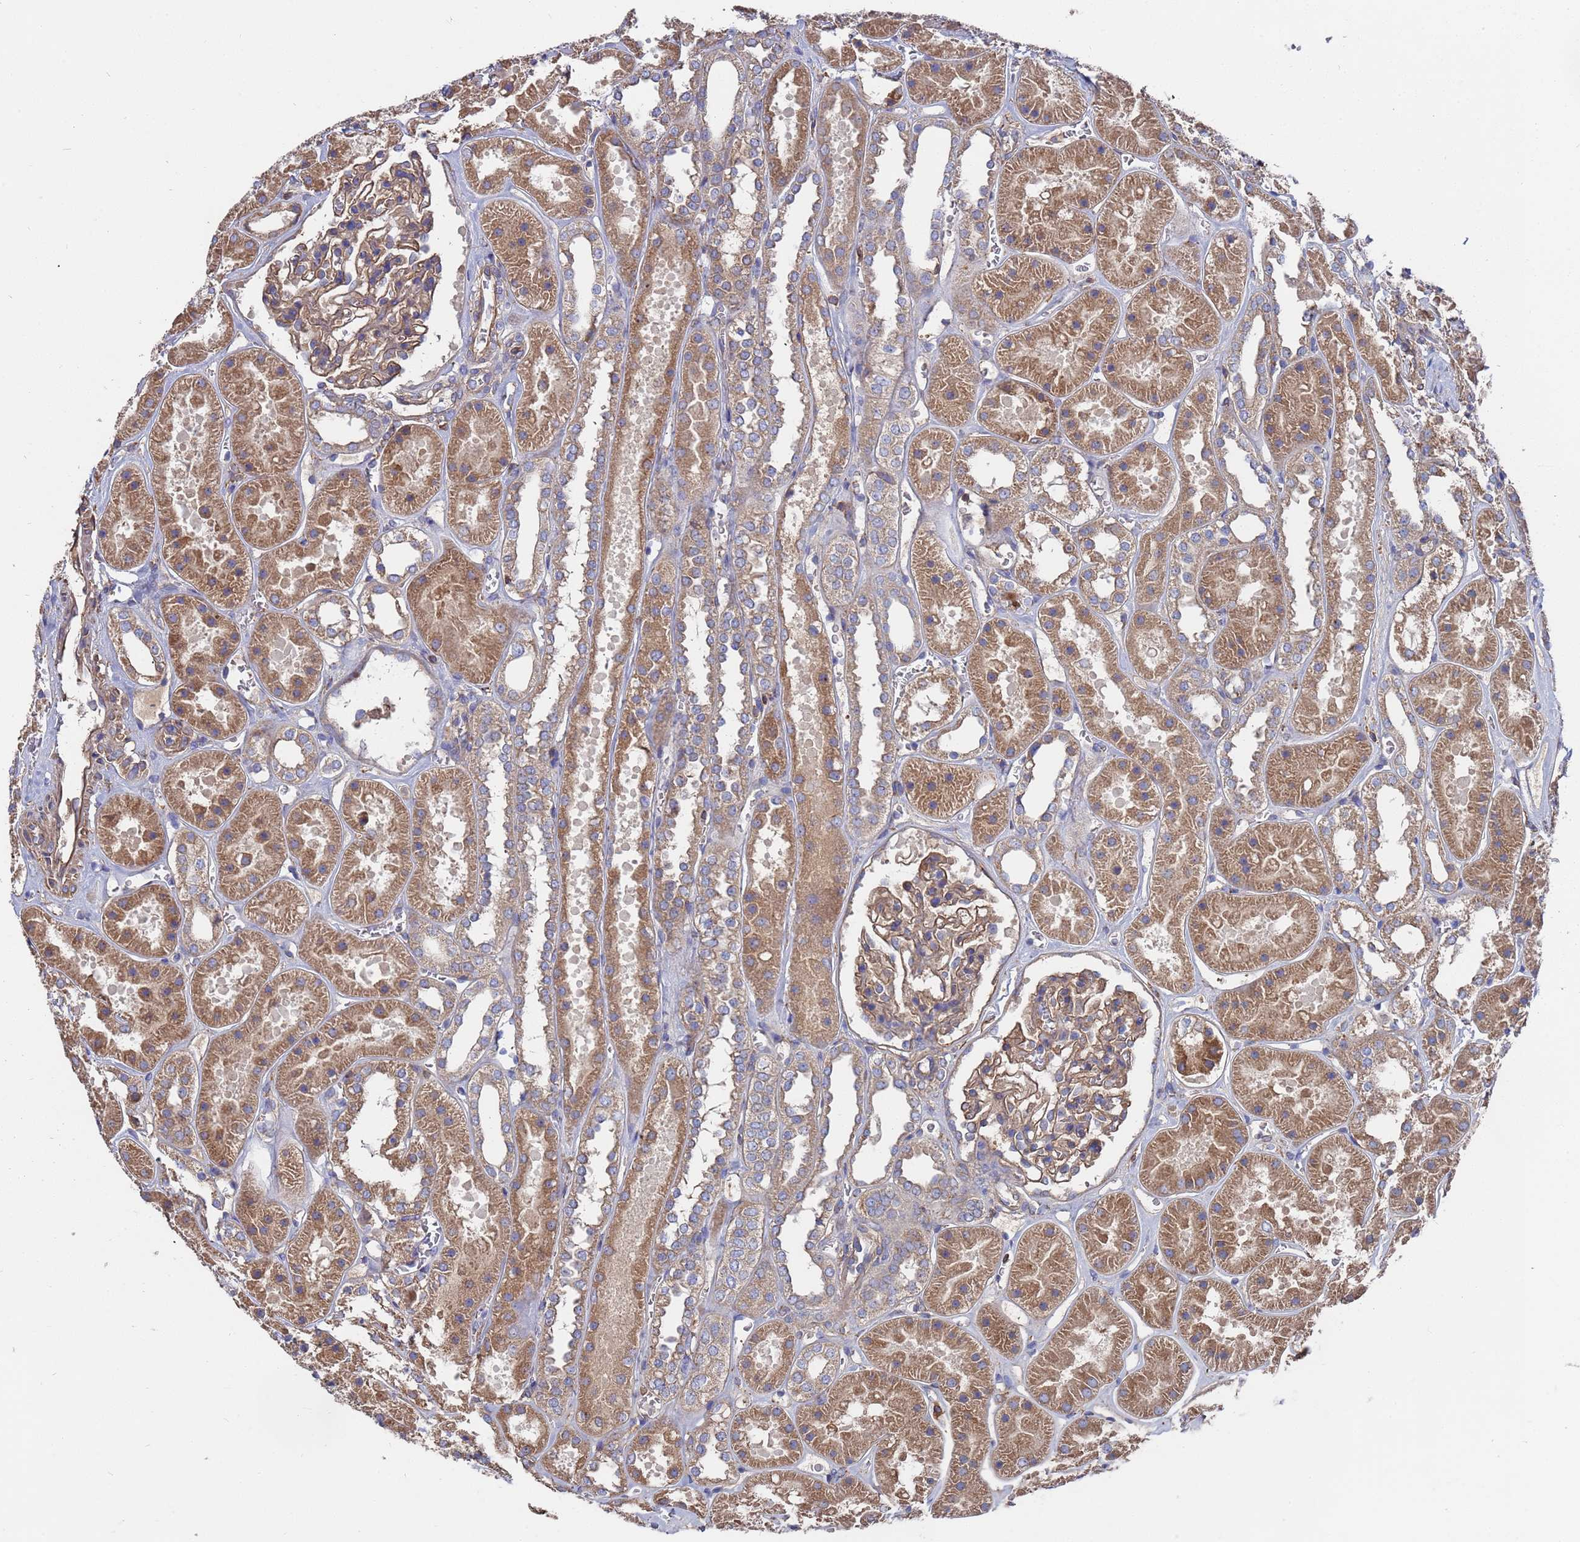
{"staining": {"intensity": "moderate", "quantity": "25%-75%", "location": "cytoplasmic/membranous"}, "tissue": "kidney", "cell_type": "Cells in glomeruli", "image_type": "normal", "snomed": [{"axis": "morphology", "description": "Normal tissue, NOS"}, {"axis": "topography", "description": "Kidney"}], "caption": "An image of human kidney stained for a protein displays moderate cytoplasmic/membranous brown staining in cells in glomeruli. (DAB IHC, brown staining for protein, blue staining for nuclei).", "gene": "PYCR1", "patient": {"sex": "female", "age": 41}}